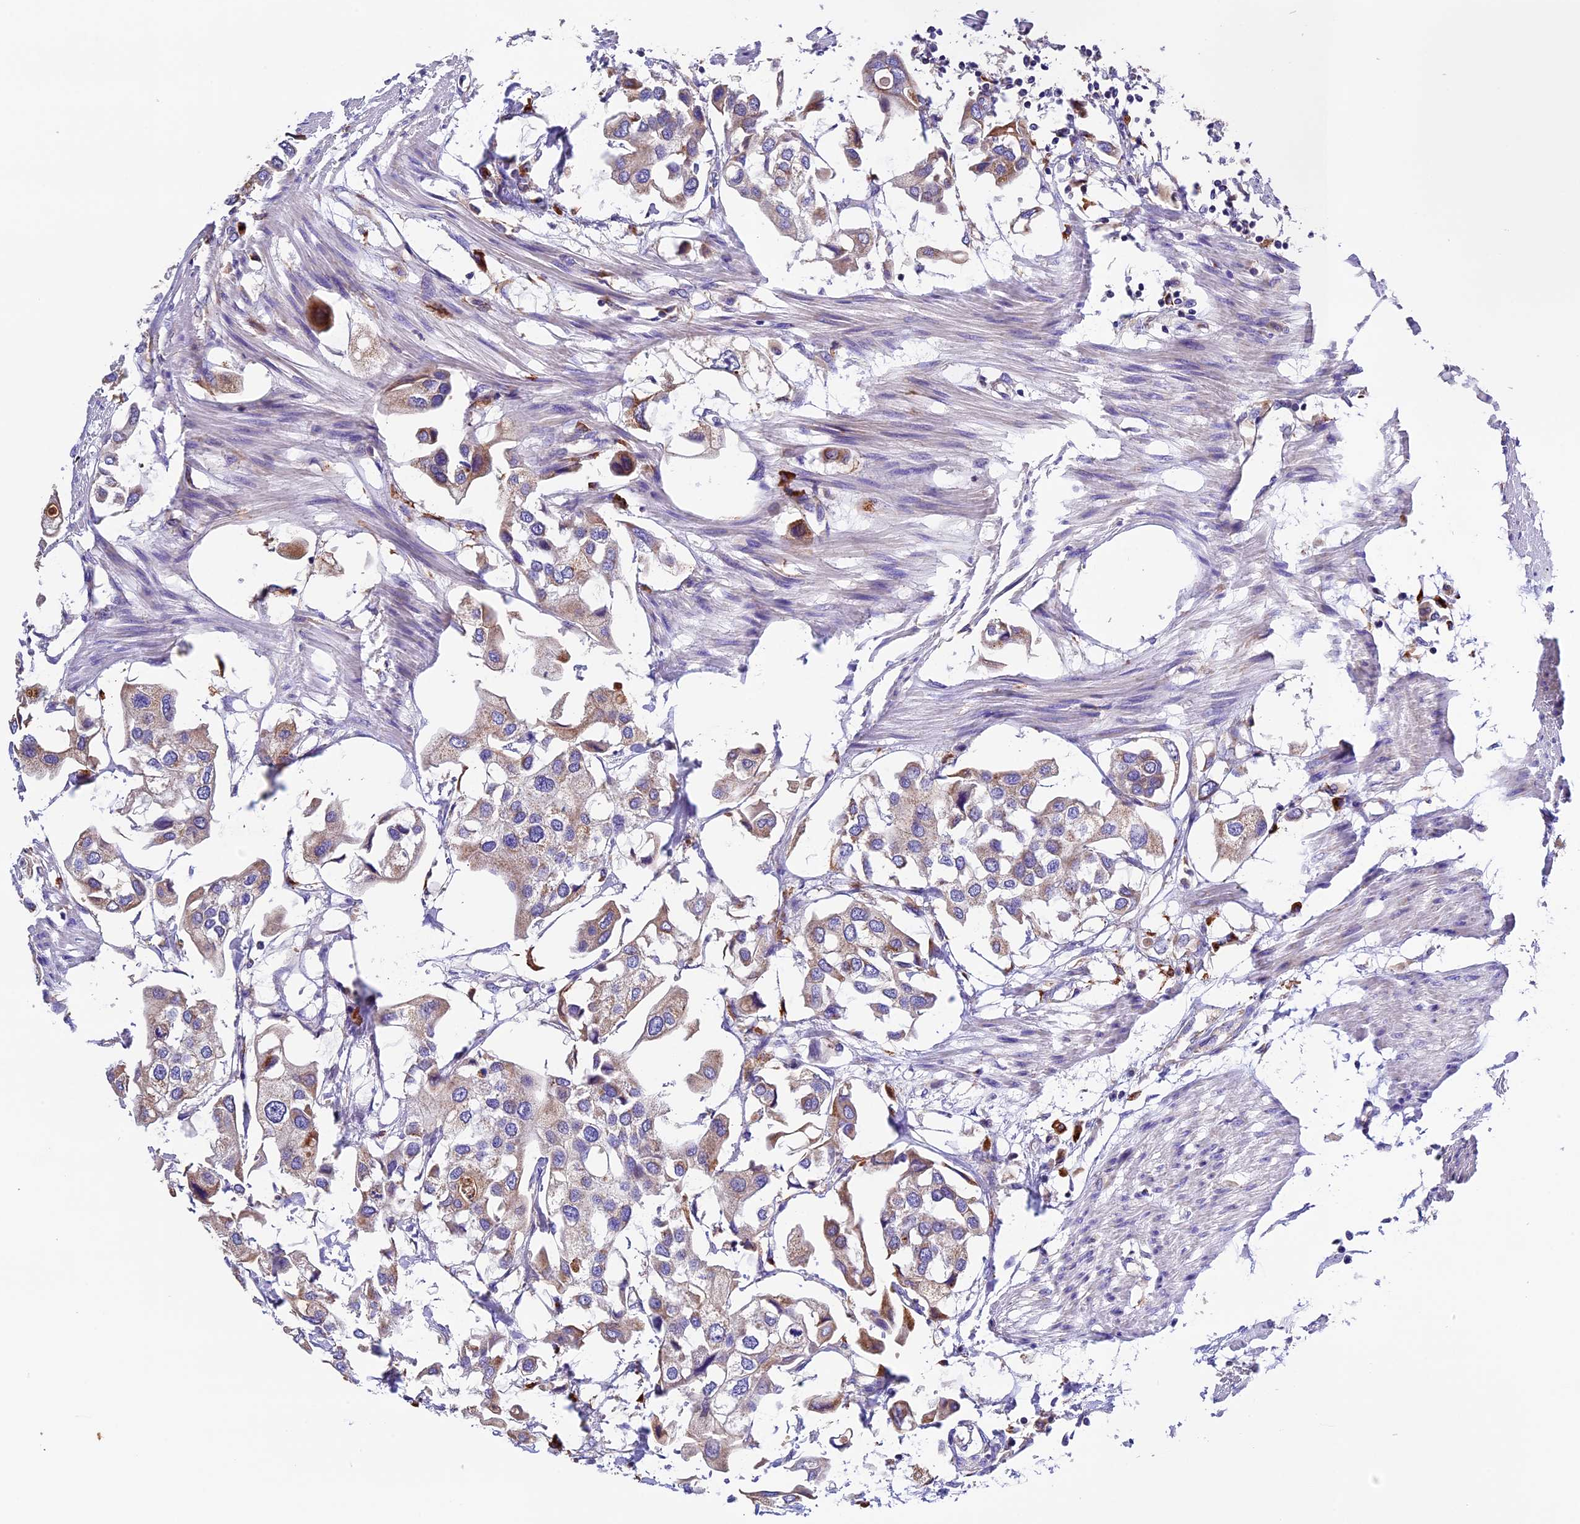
{"staining": {"intensity": "weak", "quantity": "25%-75%", "location": "cytoplasmic/membranous"}, "tissue": "urothelial cancer", "cell_type": "Tumor cells", "image_type": "cancer", "snomed": [{"axis": "morphology", "description": "Urothelial carcinoma, High grade"}, {"axis": "topography", "description": "Urinary bladder"}], "caption": "High-magnification brightfield microscopy of urothelial cancer stained with DAB (brown) and counterstained with hematoxylin (blue). tumor cells exhibit weak cytoplasmic/membranous staining is identified in about25%-75% of cells.", "gene": "METTL22", "patient": {"sex": "male", "age": 64}}